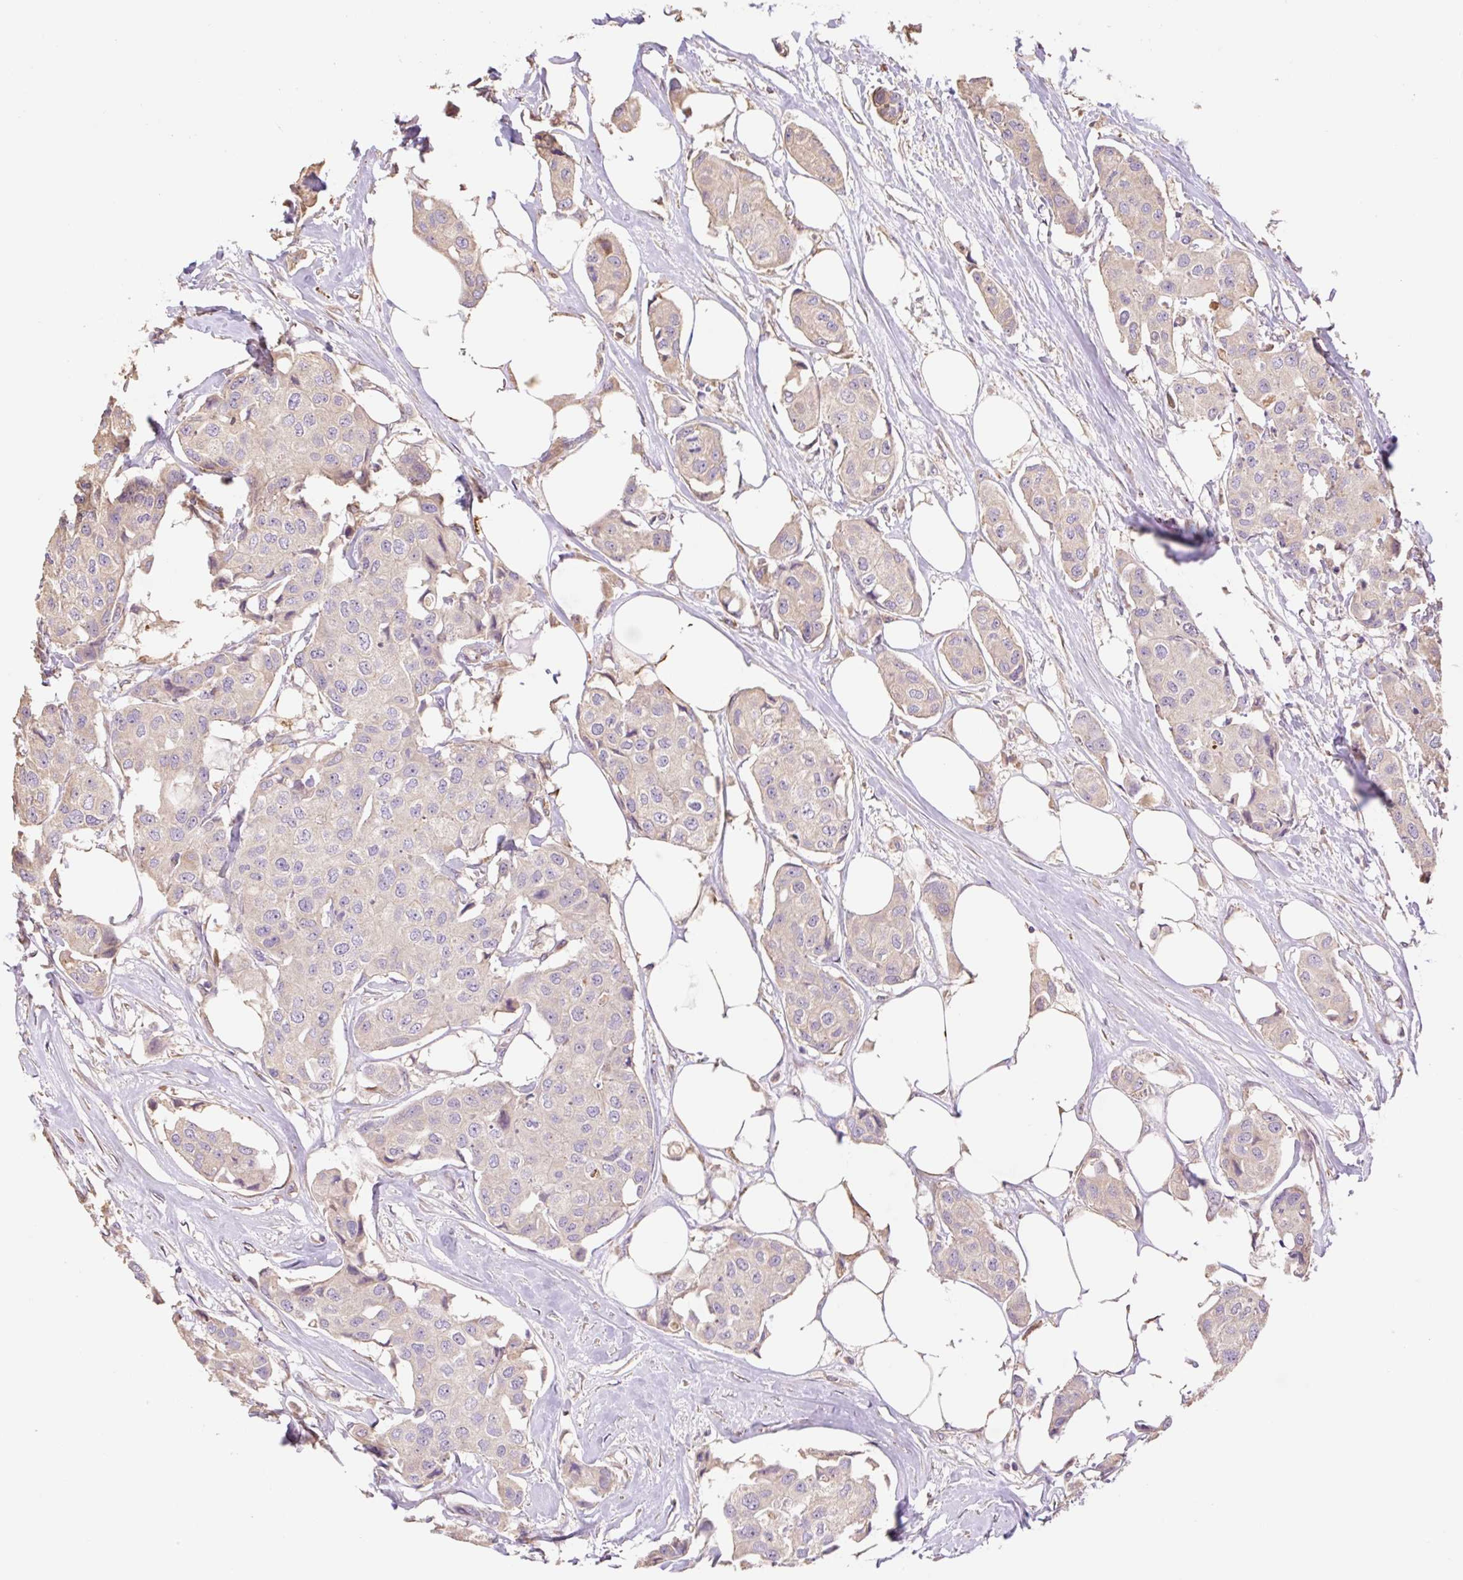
{"staining": {"intensity": "negative", "quantity": "none", "location": "none"}, "tissue": "breast cancer", "cell_type": "Tumor cells", "image_type": "cancer", "snomed": [{"axis": "morphology", "description": "Duct carcinoma"}, {"axis": "topography", "description": "Breast"}, {"axis": "topography", "description": "Lymph node"}], "caption": "DAB (3,3'-diaminobenzidine) immunohistochemical staining of breast cancer exhibits no significant expression in tumor cells.", "gene": "DESI1", "patient": {"sex": "female", "age": 80}}